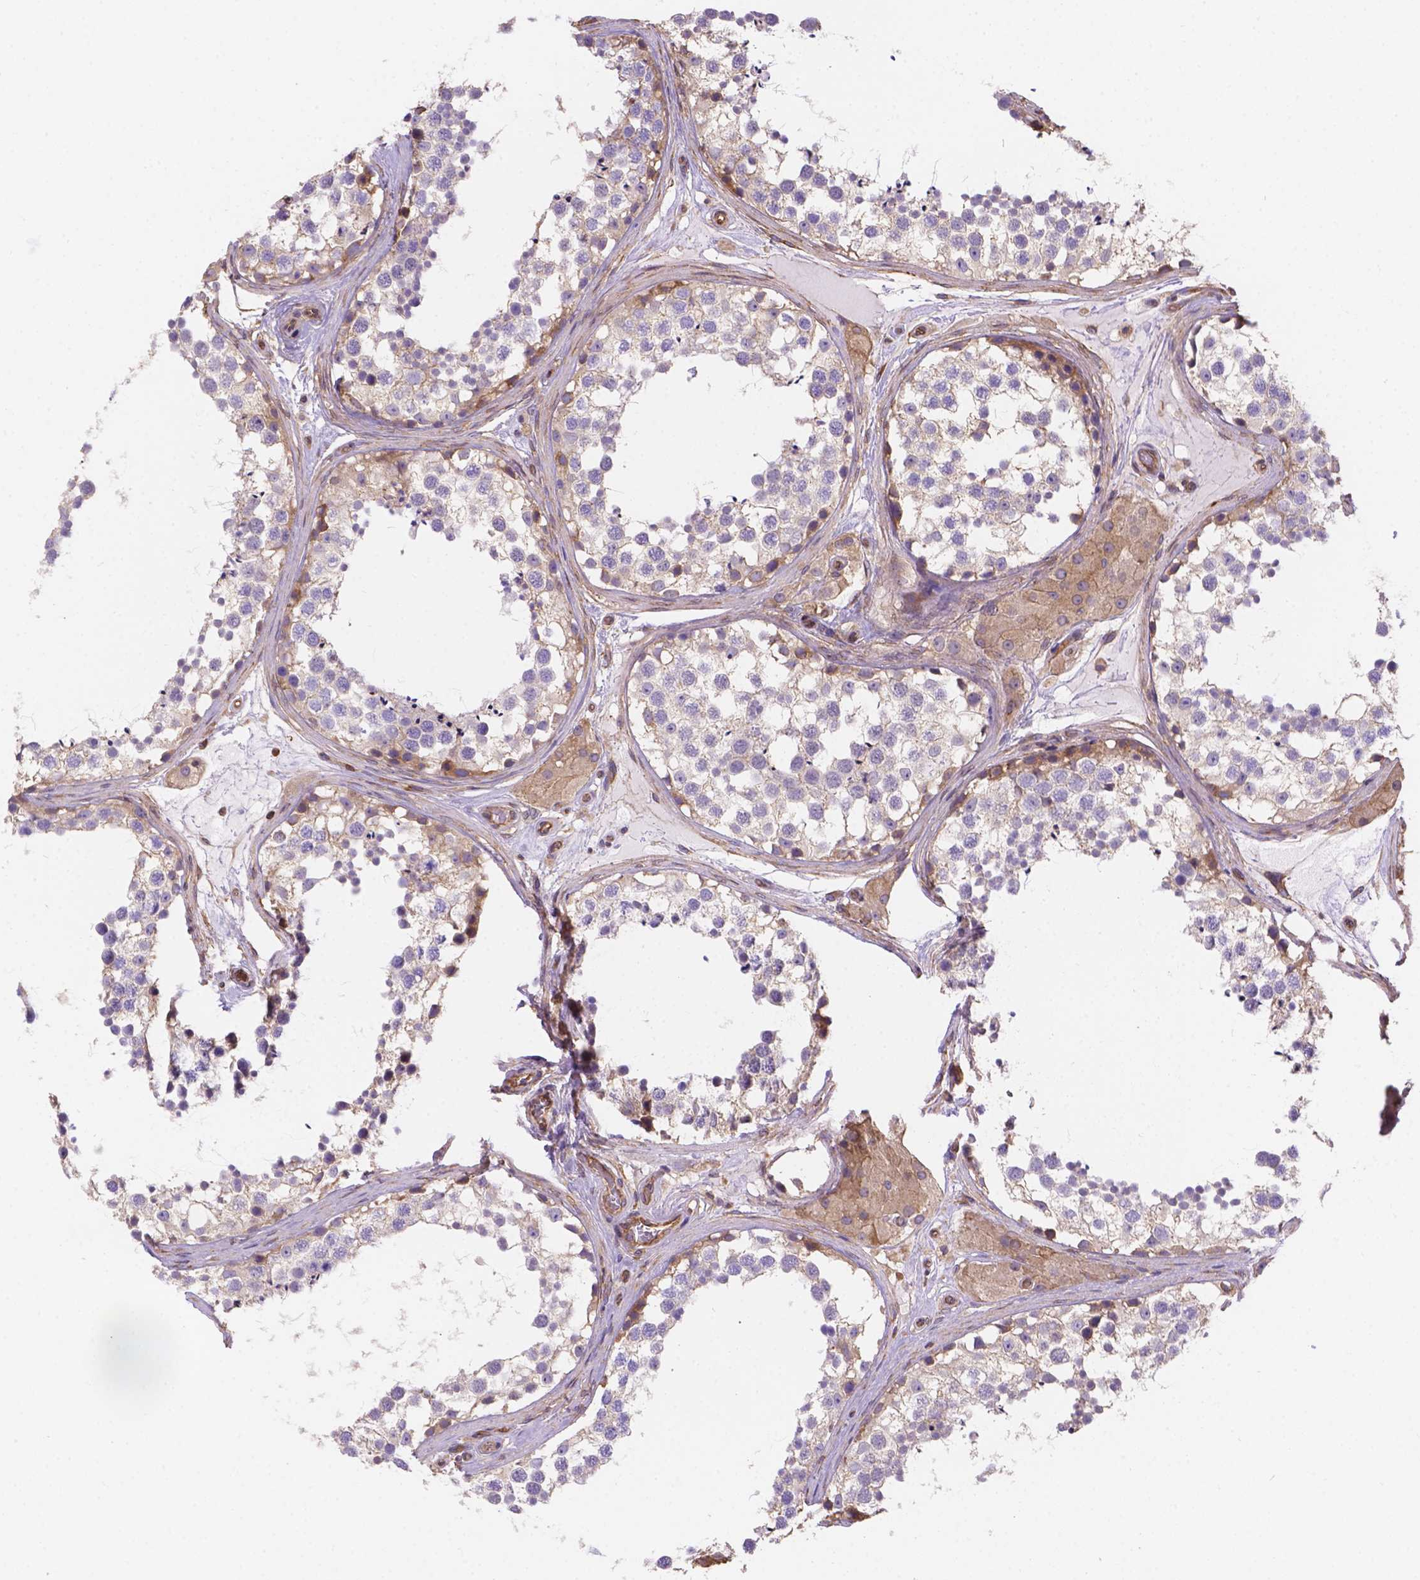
{"staining": {"intensity": "weak", "quantity": "25%-75%", "location": "cytoplasmic/membranous"}, "tissue": "testis", "cell_type": "Cells in seminiferous ducts", "image_type": "normal", "snomed": [{"axis": "morphology", "description": "Normal tissue, NOS"}, {"axis": "morphology", "description": "Seminoma, NOS"}, {"axis": "topography", "description": "Testis"}], "caption": "DAB immunohistochemical staining of benign human testis demonstrates weak cytoplasmic/membranous protein positivity in approximately 25%-75% of cells in seminiferous ducts.", "gene": "DMWD", "patient": {"sex": "male", "age": 65}}